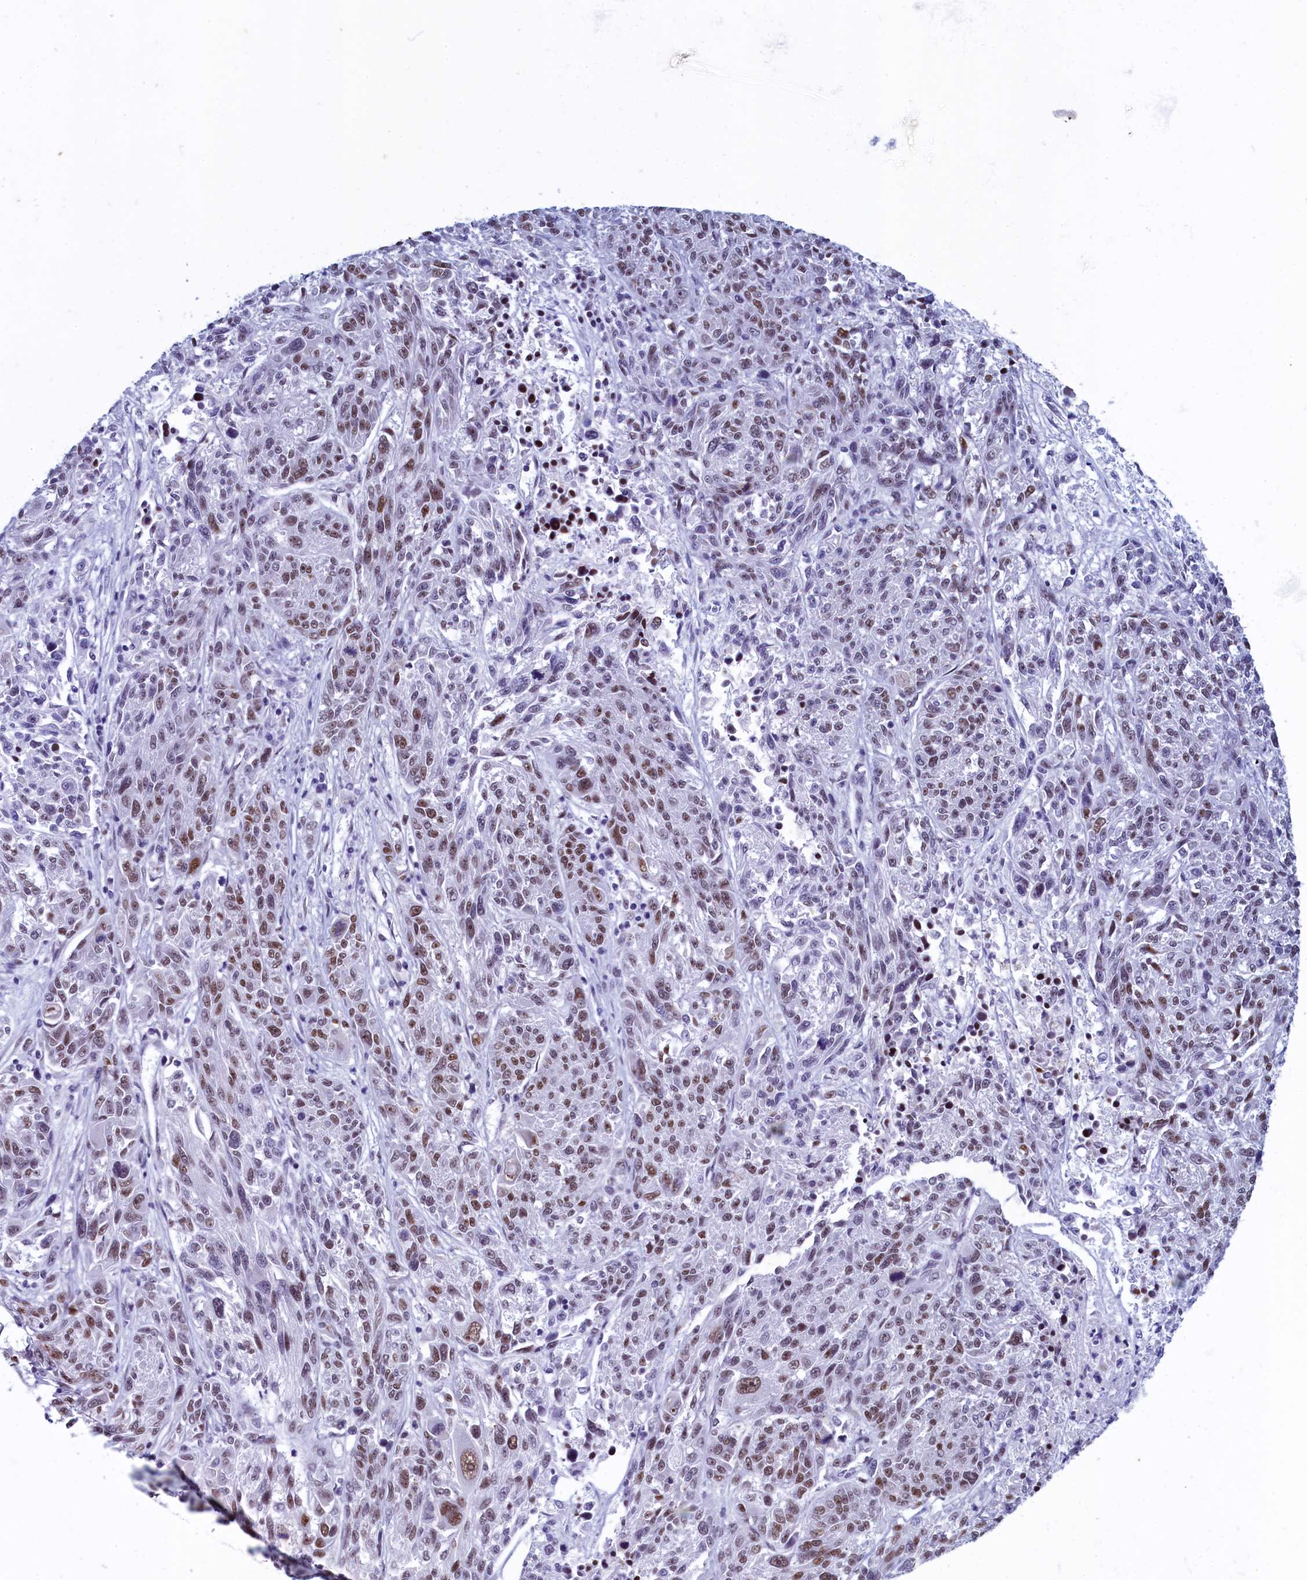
{"staining": {"intensity": "moderate", "quantity": ">75%", "location": "nuclear"}, "tissue": "melanoma", "cell_type": "Tumor cells", "image_type": "cancer", "snomed": [{"axis": "morphology", "description": "Malignant melanoma, NOS"}, {"axis": "topography", "description": "Skin"}], "caption": "Immunohistochemical staining of human melanoma reveals medium levels of moderate nuclear protein staining in about >75% of tumor cells. The staining was performed using DAB to visualize the protein expression in brown, while the nuclei were stained in blue with hematoxylin (Magnification: 20x).", "gene": "SUGP2", "patient": {"sex": "male", "age": 53}}